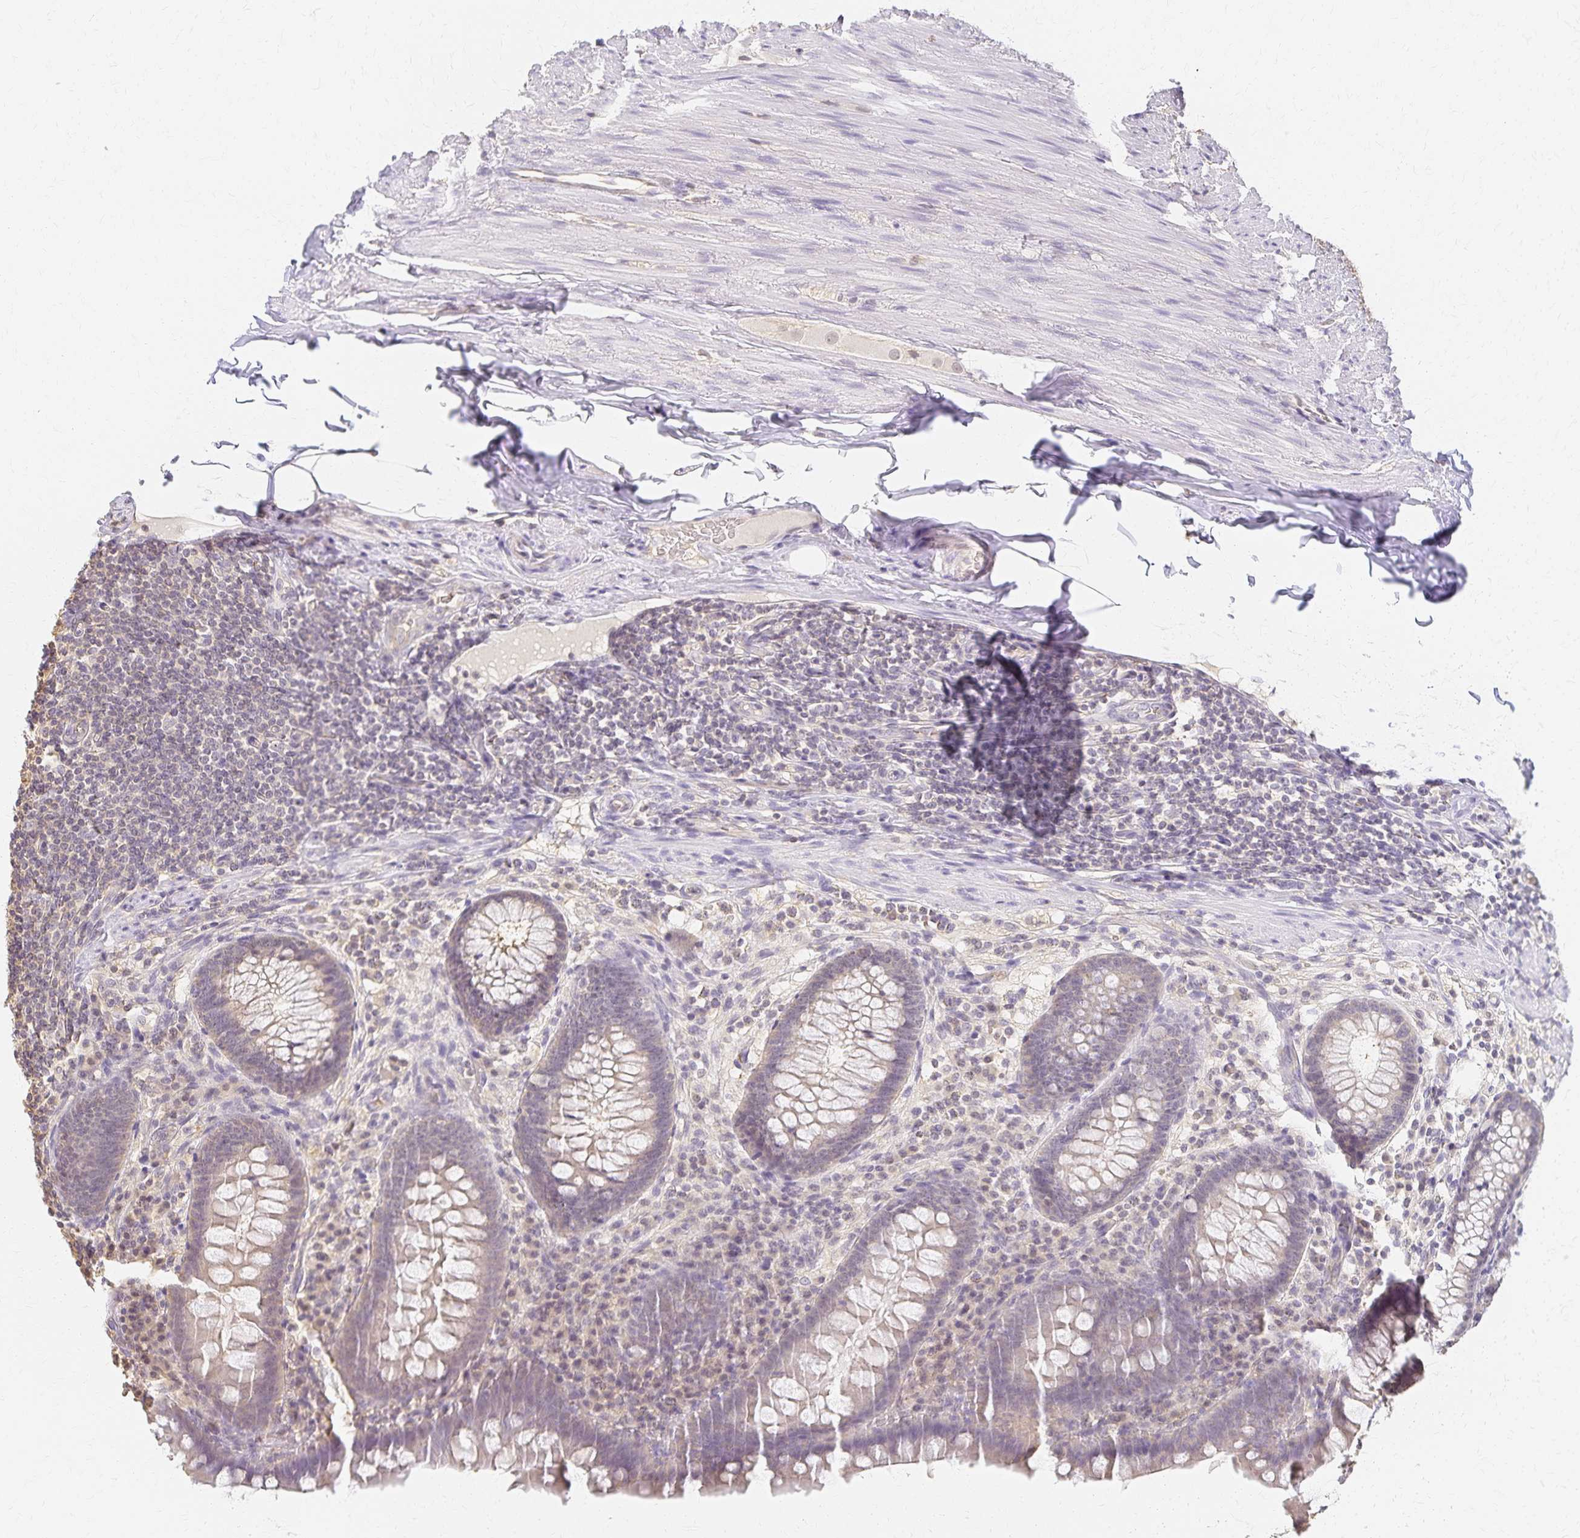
{"staining": {"intensity": "weak", "quantity": "25%-75%", "location": "cytoplasmic/membranous"}, "tissue": "appendix", "cell_type": "Glandular cells", "image_type": "normal", "snomed": [{"axis": "morphology", "description": "Normal tissue, NOS"}, {"axis": "topography", "description": "Appendix"}], "caption": "Glandular cells reveal low levels of weak cytoplasmic/membranous positivity in about 25%-75% of cells in normal human appendix. The staining is performed using DAB (3,3'-diaminobenzidine) brown chromogen to label protein expression. The nuclei are counter-stained blue using hematoxylin.", "gene": "AZGP1", "patient": {"sex": "male", "age": 71}}